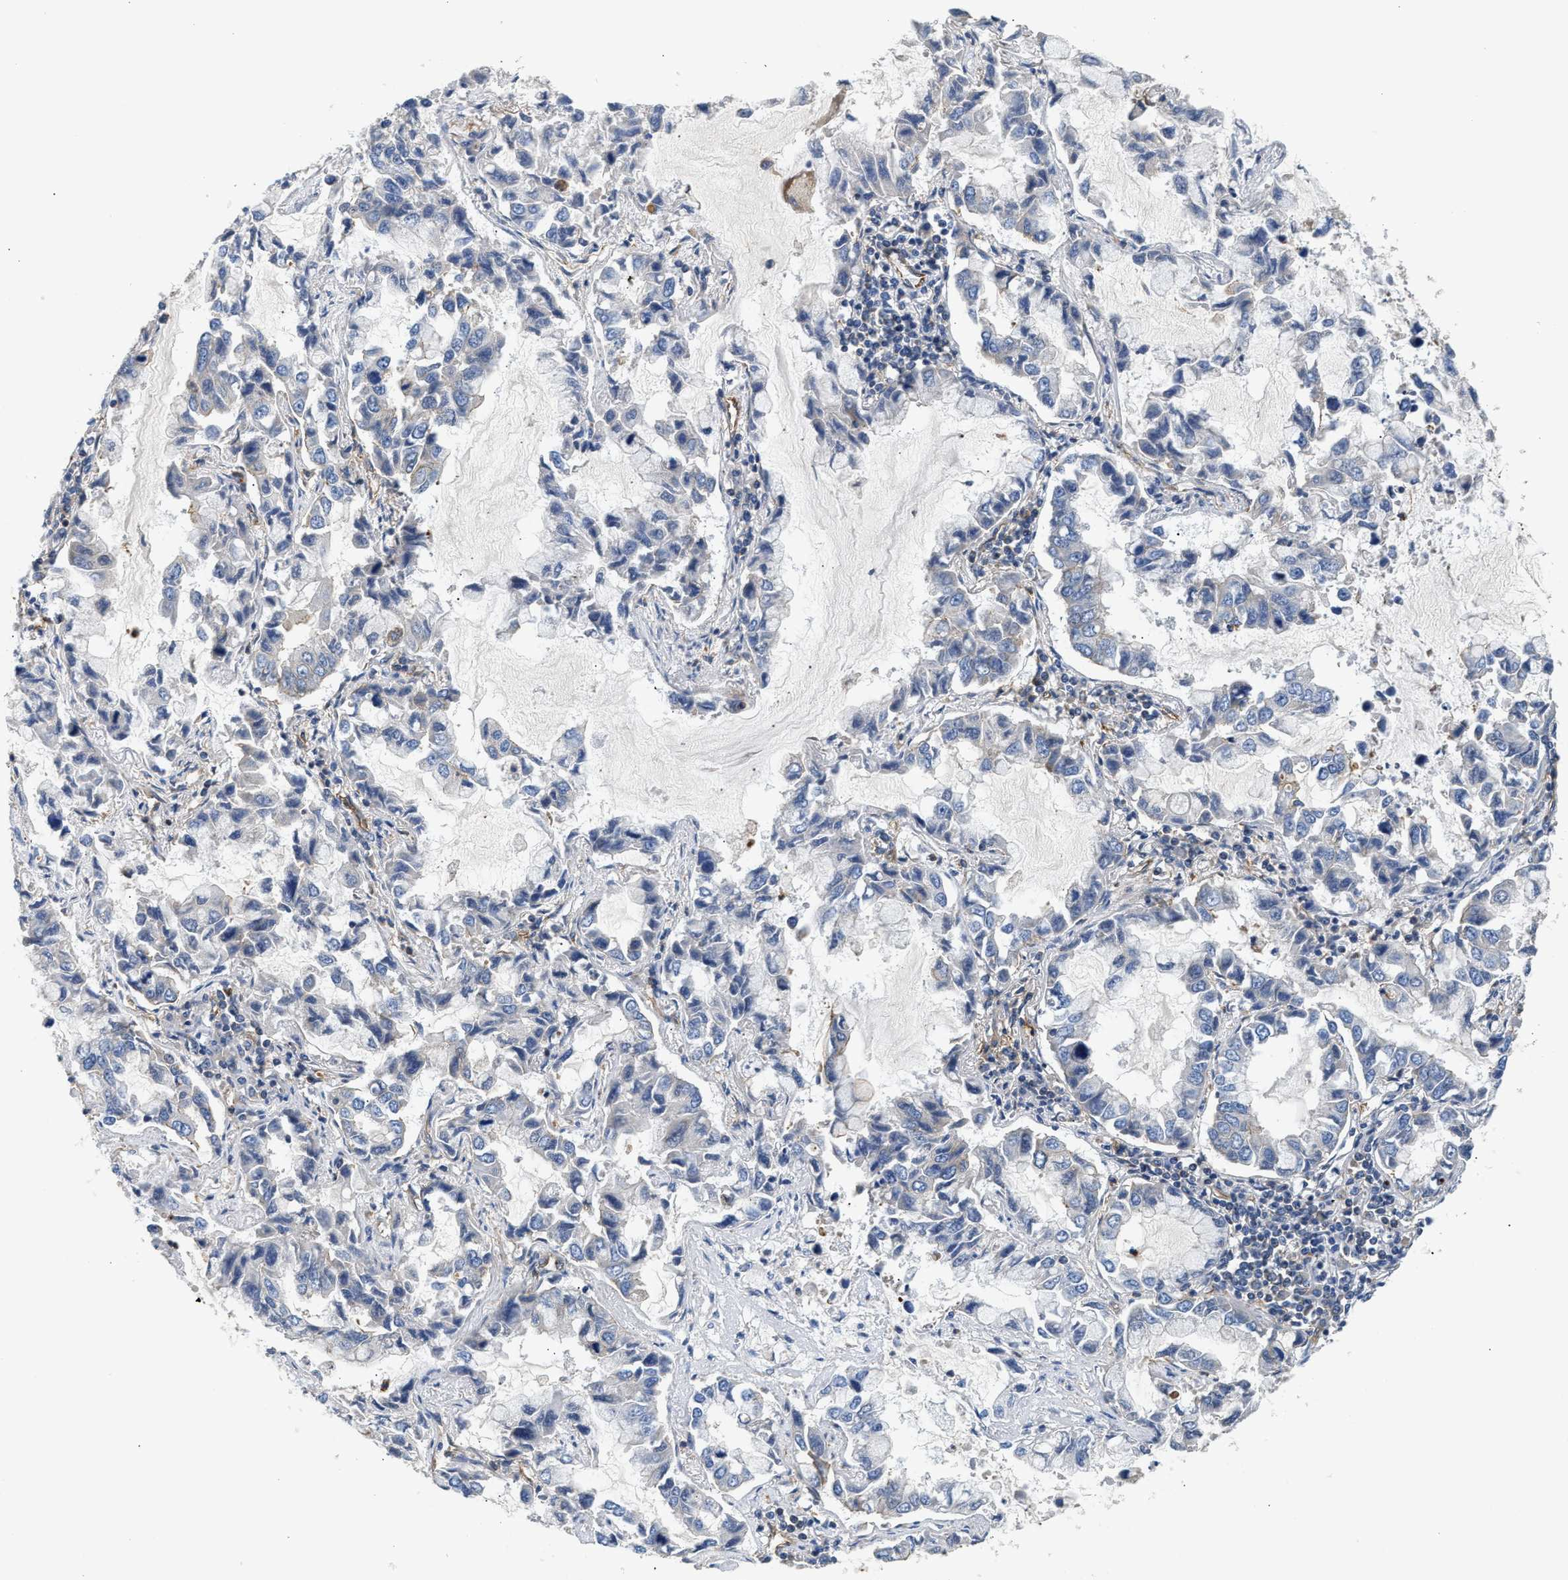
{"staining": {"intensity": "negative", "quantity": "none", "location": "none"}, "tissue": "lung cancer", "cell_type": "Tumor cells", "image_type": "cancer", "snomed": [{"axis": "morphology", "description": "Adenocarcinoma, NOS"}, {"axis": "topography", "description": "Lung"}], "caption": "A histopathology image of lung cancer stained for a protein demonstrates no brown staining in tumor cells. (Stains: DAB (3,3'-diaminobenzidine) immunohistochemistry (IHC) with hematoxylin counter stain, Microscopy: brightfield microscopy at high magnification).", "gene": "SAMD9L", "patient": {"sex": "male", "age": 64}}